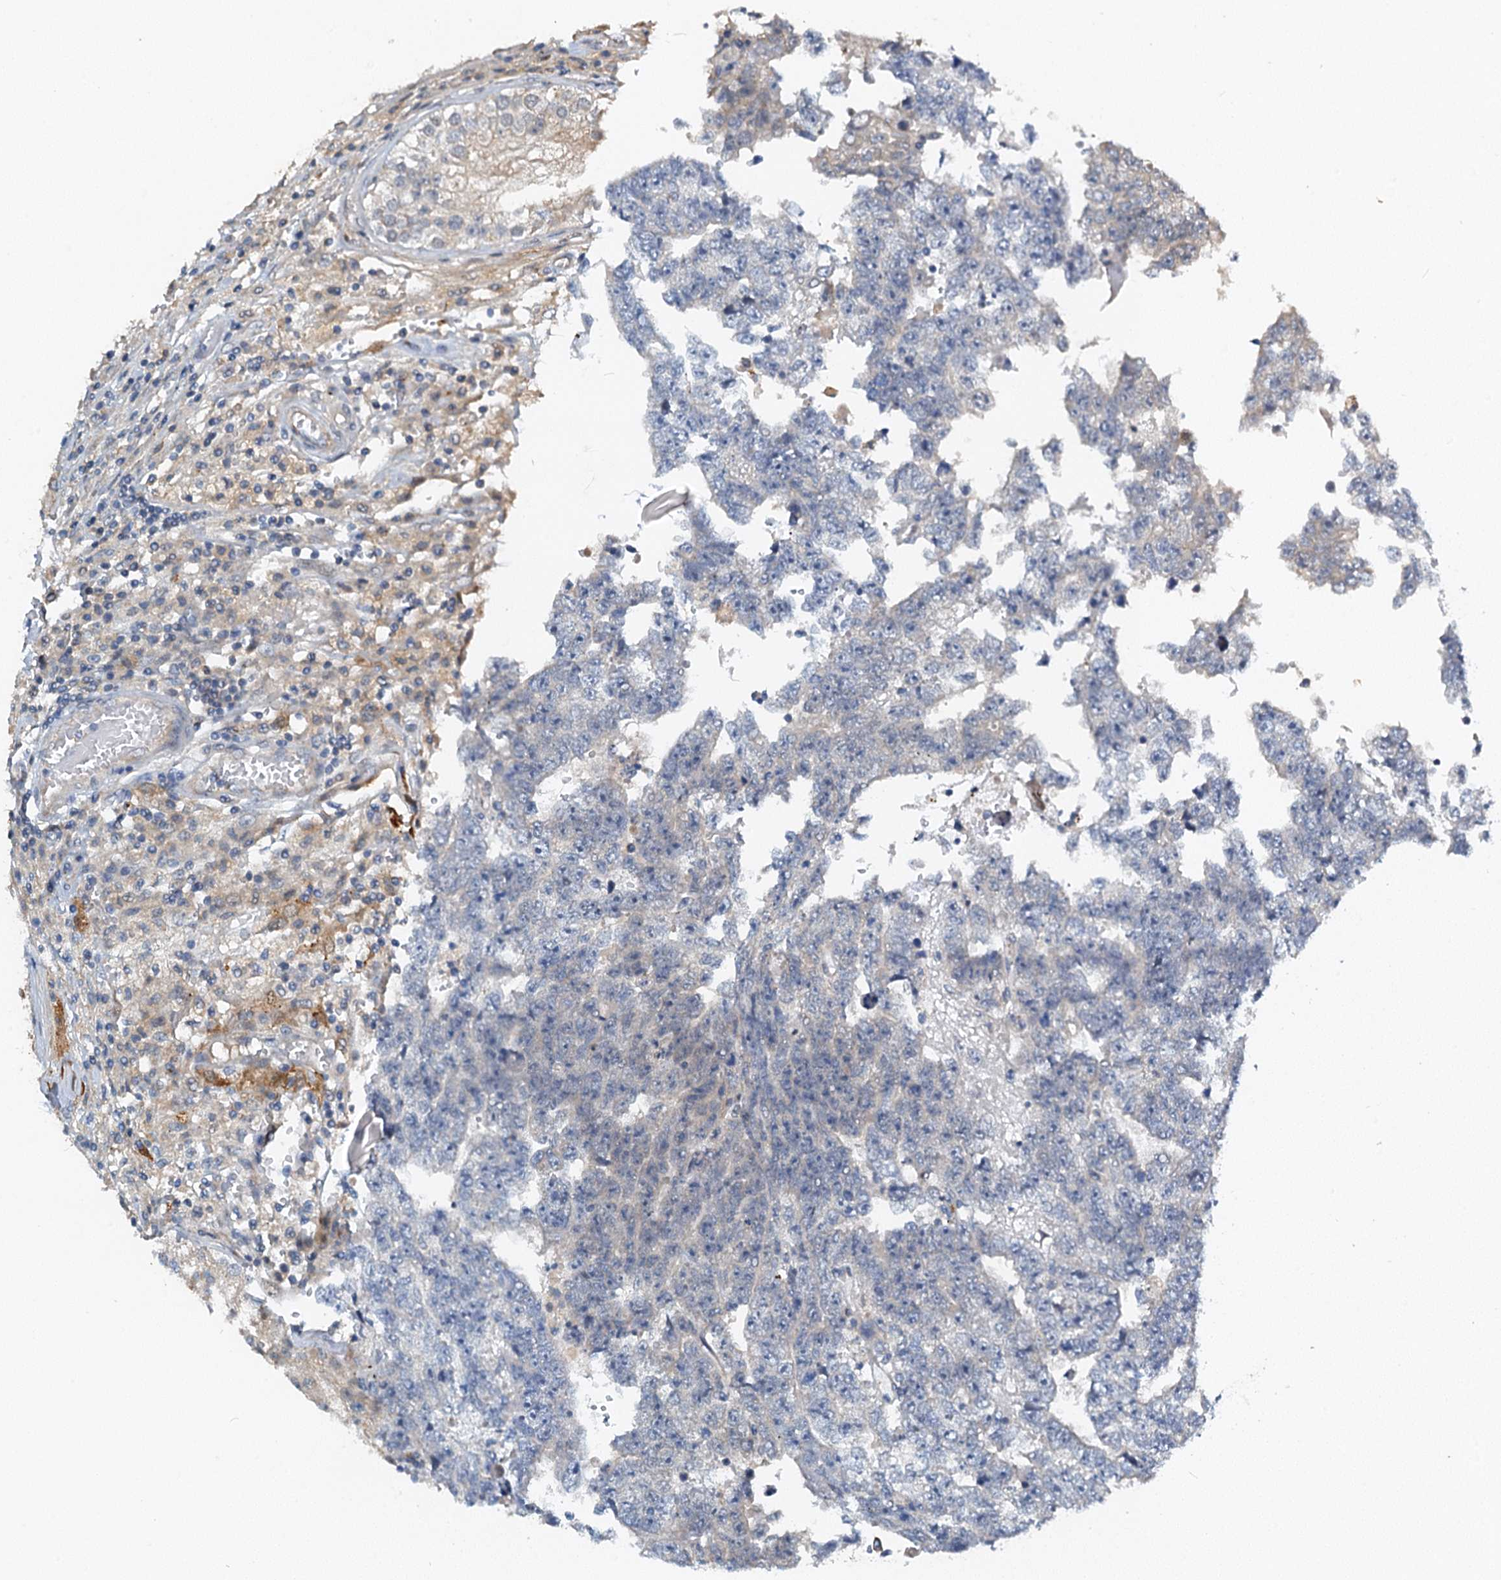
{"staining": {"intensity": "negative", "quantity": "none", "location": "none"}, "tissue": "testis cancer", "cell_type": "Tumor cells", "image_type": "cancer", "snomed": [{"axis": "morphology", "description": "Carcinoma, Embryonal, NOS"}, {"axis": "topography", "description": "Testis"}], "caption": "This photomicrograph is of testis cancer (embryonal carcinoma) stained with IHC to label a protein in brown with the nuclei are counter-stained blue. There is no positivity in tumor cells. (DAB immunohistochemistry (IHC), high magnification).", "gene": "ZNF606", "patient": {"sex": "male", "age": 25}}